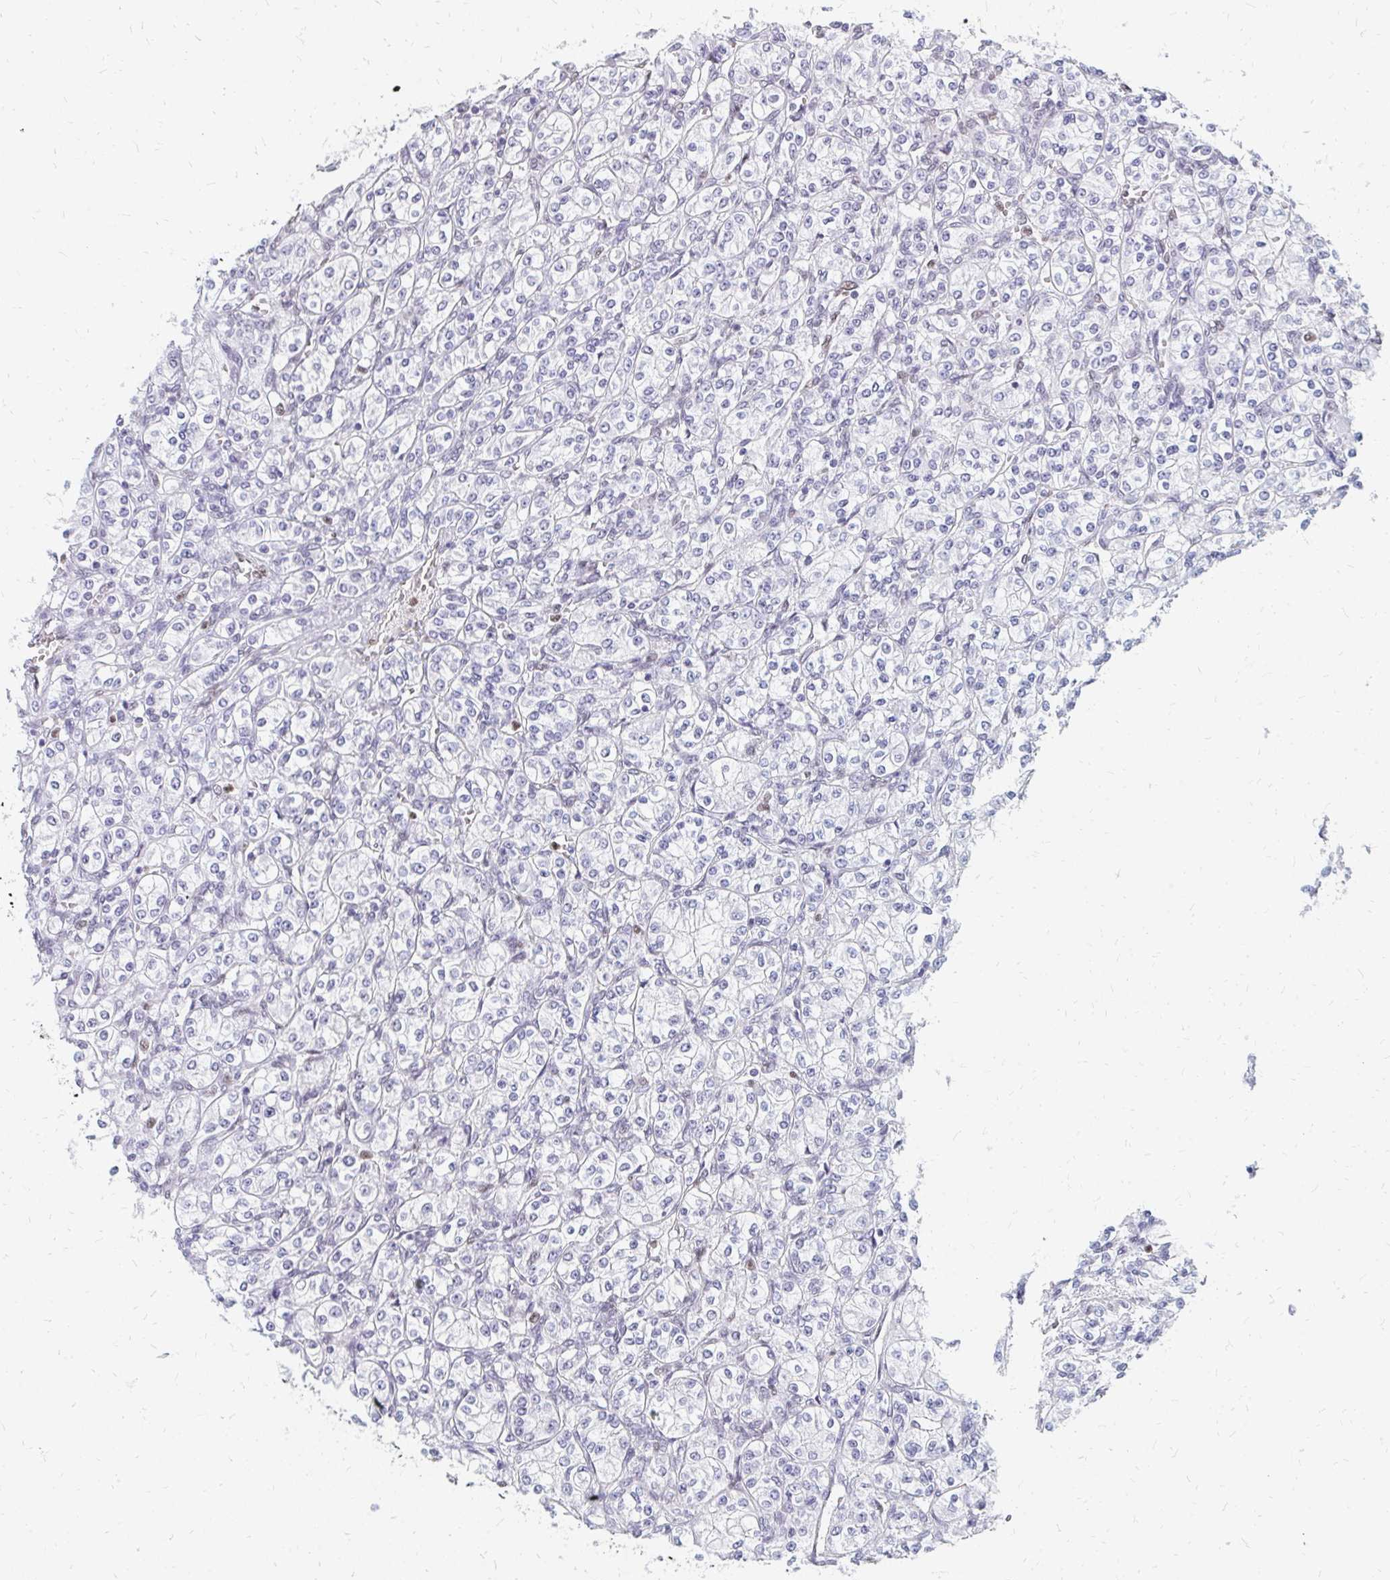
{"staining": {"intensity": "negative", "quantity": "none", "location": "none"}, "tissue": "renal cancer", "cell_type": "Tumor cells", "image_type": "cancer", "snomed": [{"axis": "morphology", "description": "Adenocarcinoma, NOS"}, {"axis": "topography", "description": "Kidney"}], "caption": "IHC of human adenocarcinoma (renal) exhibits no expression in tumor cells.", "gene": "PLK3", "patient": {"sex": "male", "age": 77}}